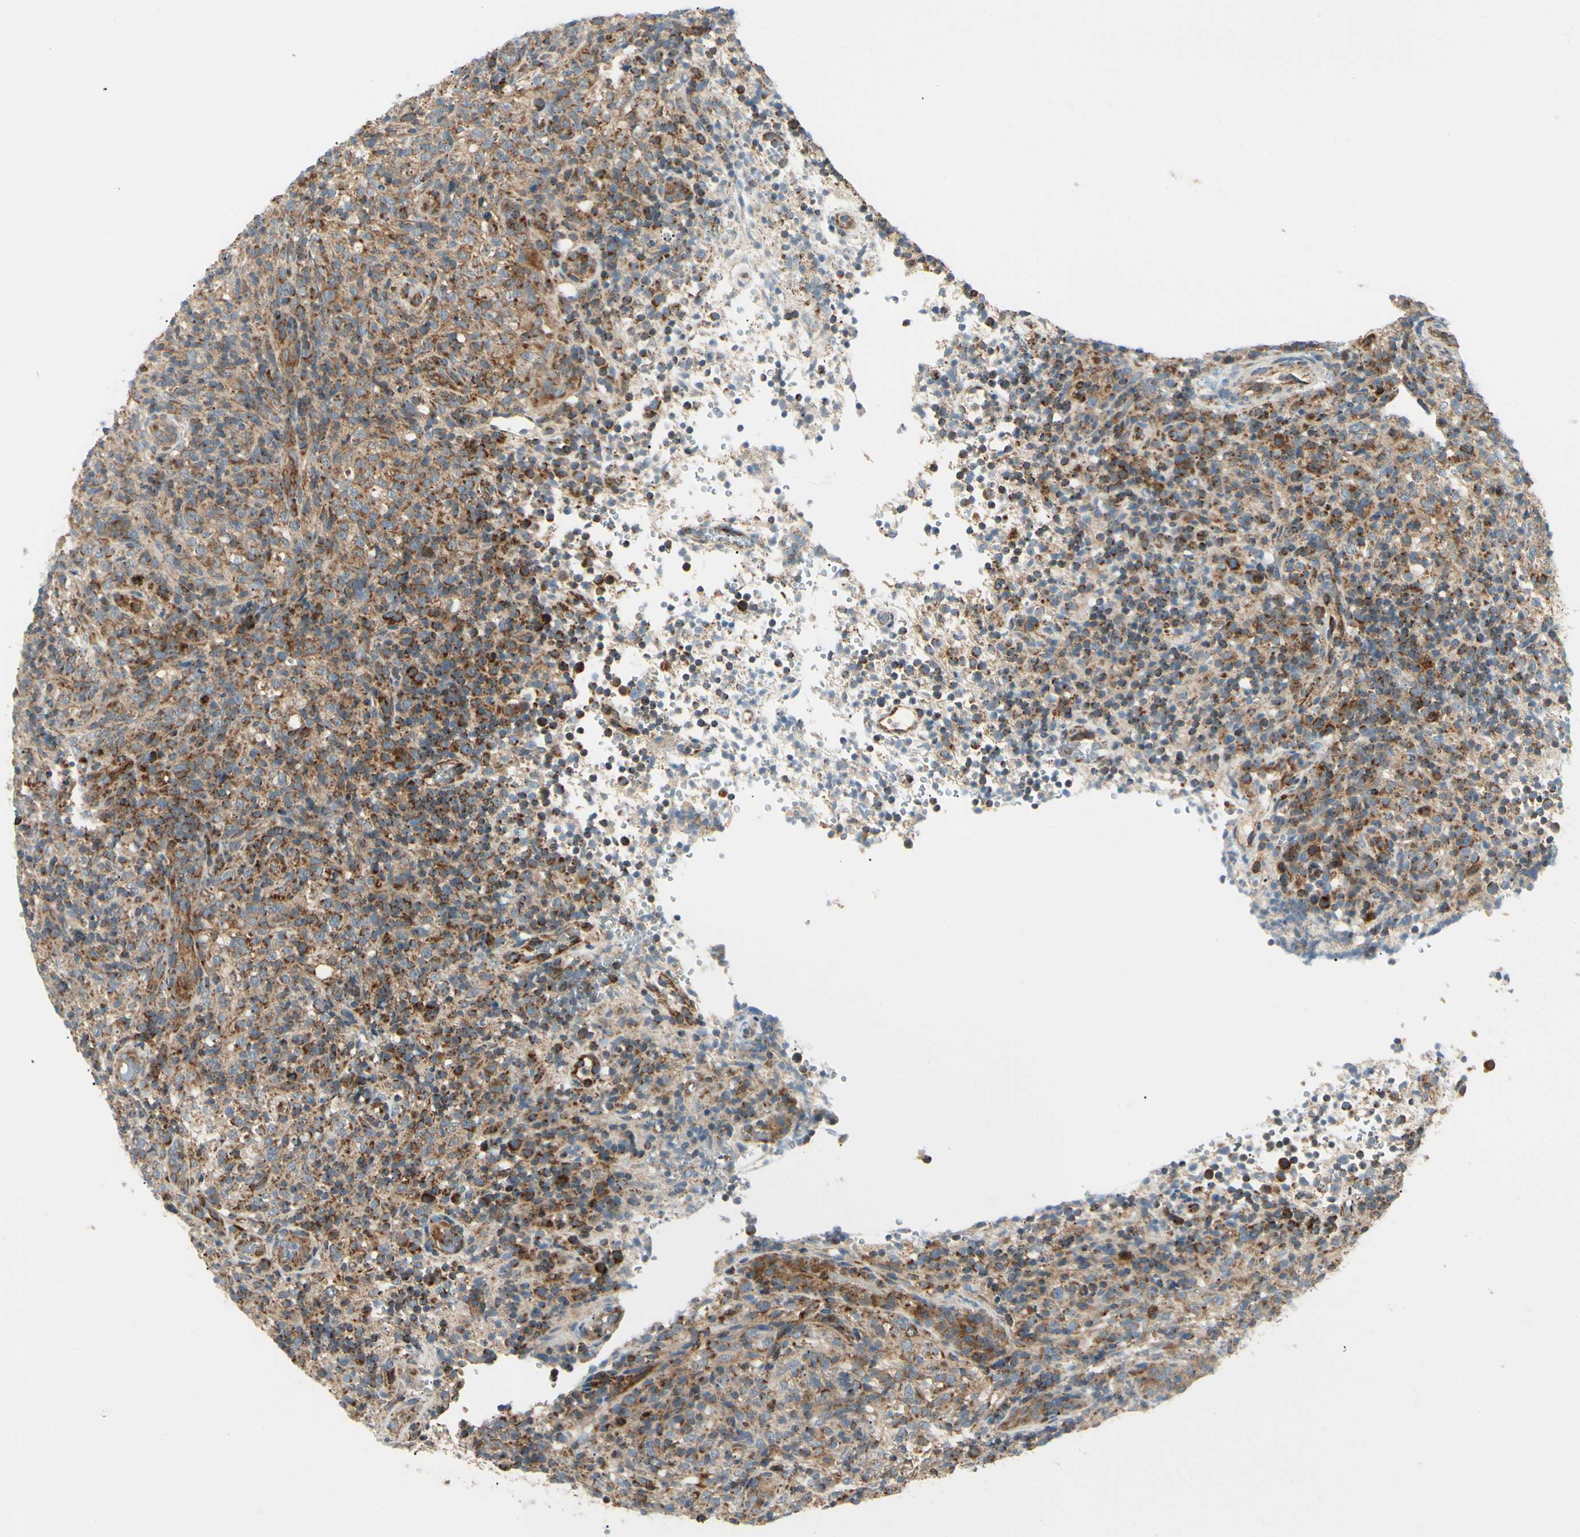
{"staining": {"intensity": "strong", "quantity": ">75%", "location": "cytoplasmic/membranous"}, "tissue": "lymphoma", "cell_type": "Tumor cells", "image_type": "cancer", "snomed": [{"axis": "morphology", "description": "Malignant lymphoma, non-Hodgkin's type, High grade"}, {"axis": "topography", "description": "Lymph node"}], "caption": "Immunohistochemistry (IHC) image of human lymphoma stained for a protein (brown), which exhibits high levels of strong cytoplasmic/membranous staining in approximately >75% of tumor cells.", "gene": "TBC1D10A", "patient": {"sex": "female", "age": 76}}